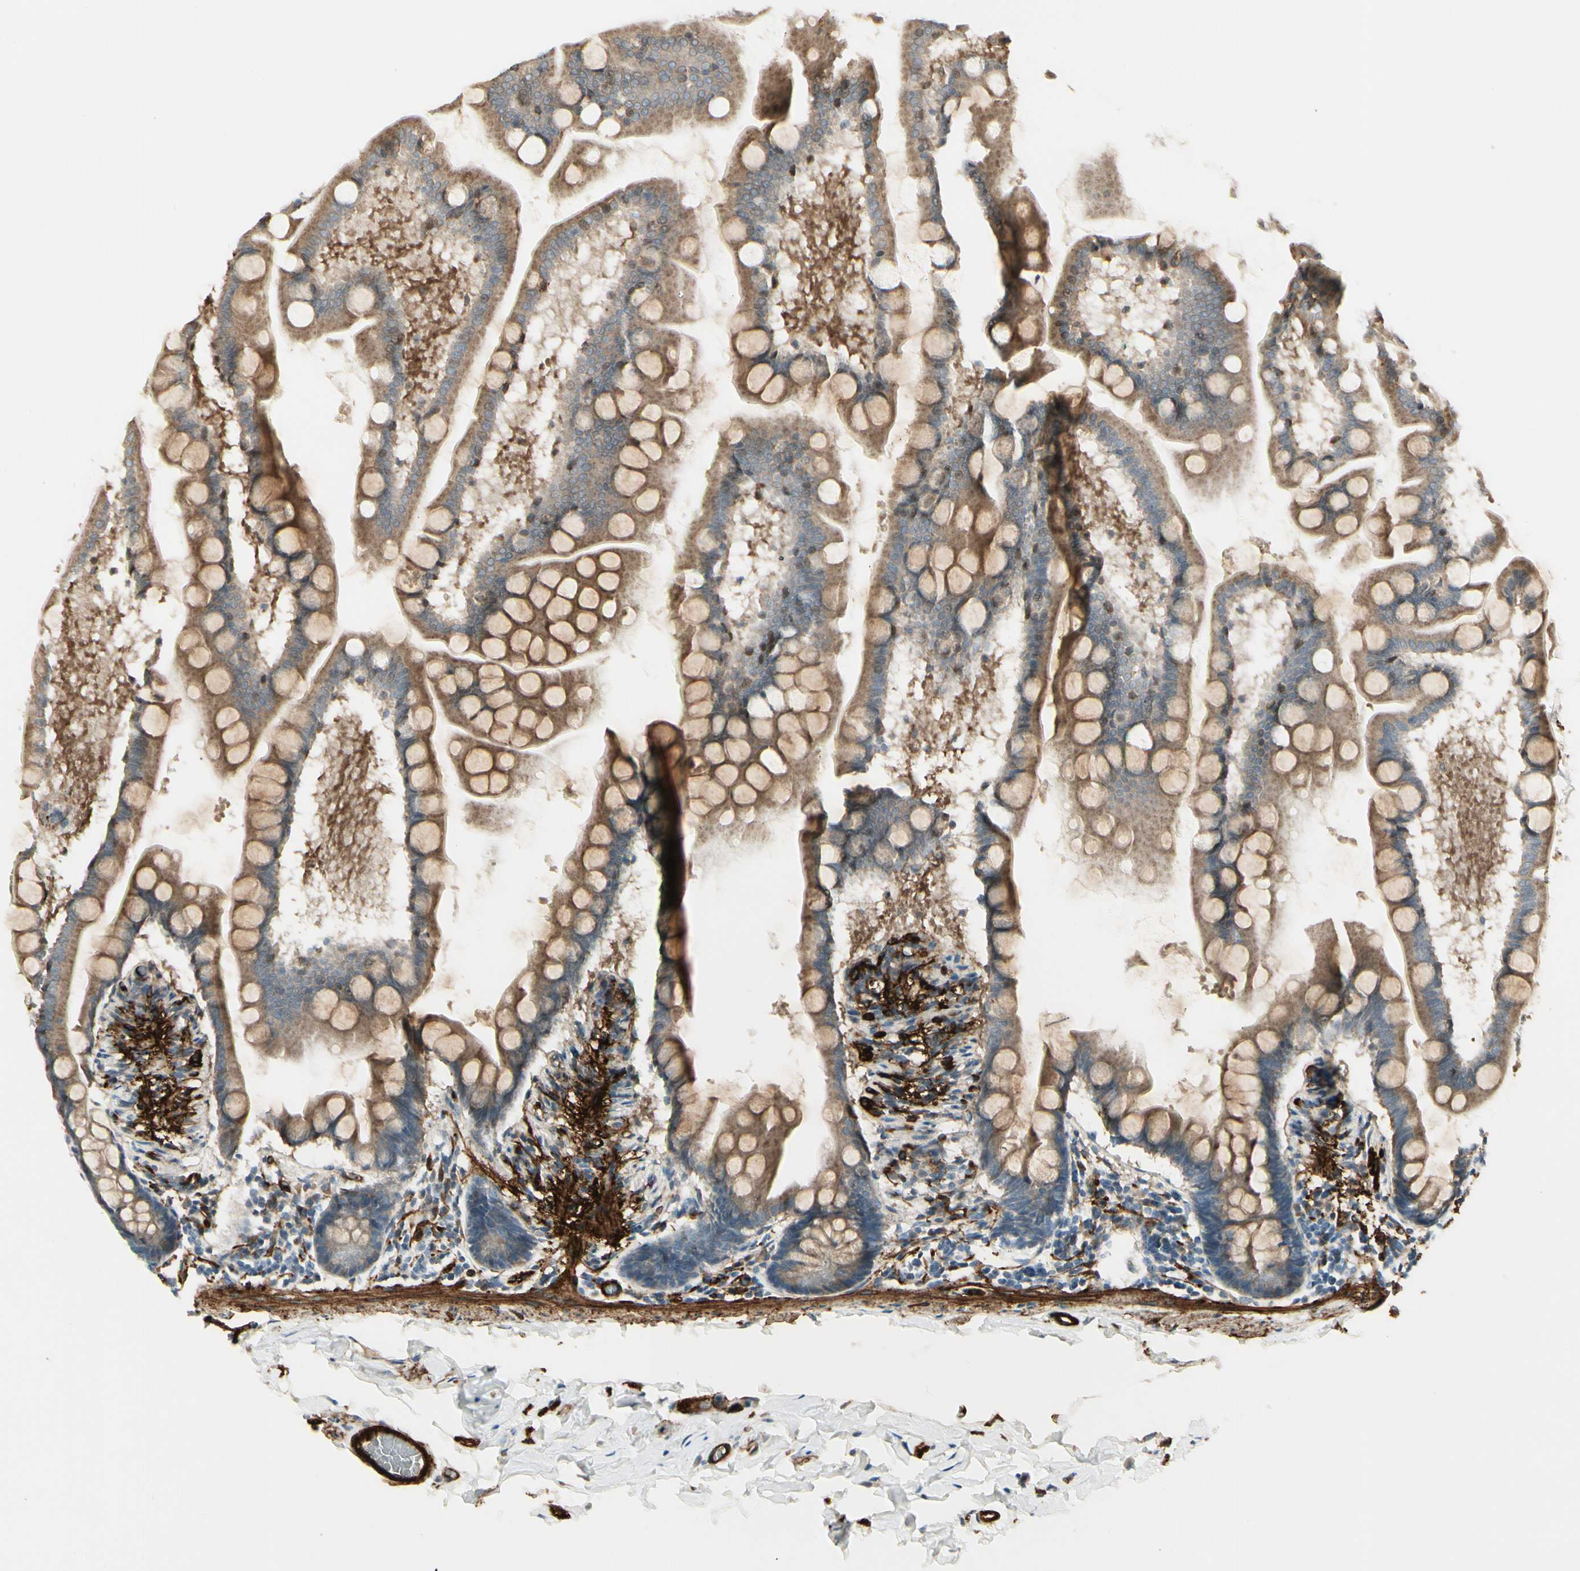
{"staining": {"intensity": "weak", "quantity": ">75%", "location": "cytoplasmic/membranous"}, "tissue": "small intestine", "cell_type": "Glandular cells", "image_type": "normal", "snomed": [{"axis": "morphology", "description": "Normal tissue, NOS"}, {"axis": "topography", "description": "Small intestine"}], "caption": "Small intestine stained for a protein (brown) exhibits weak cytoplasmic/membranous positive positivity in approximately >75% of glandular cells.", "gene": "MCAM", "patient": {"sex": "male", "age": 41}}